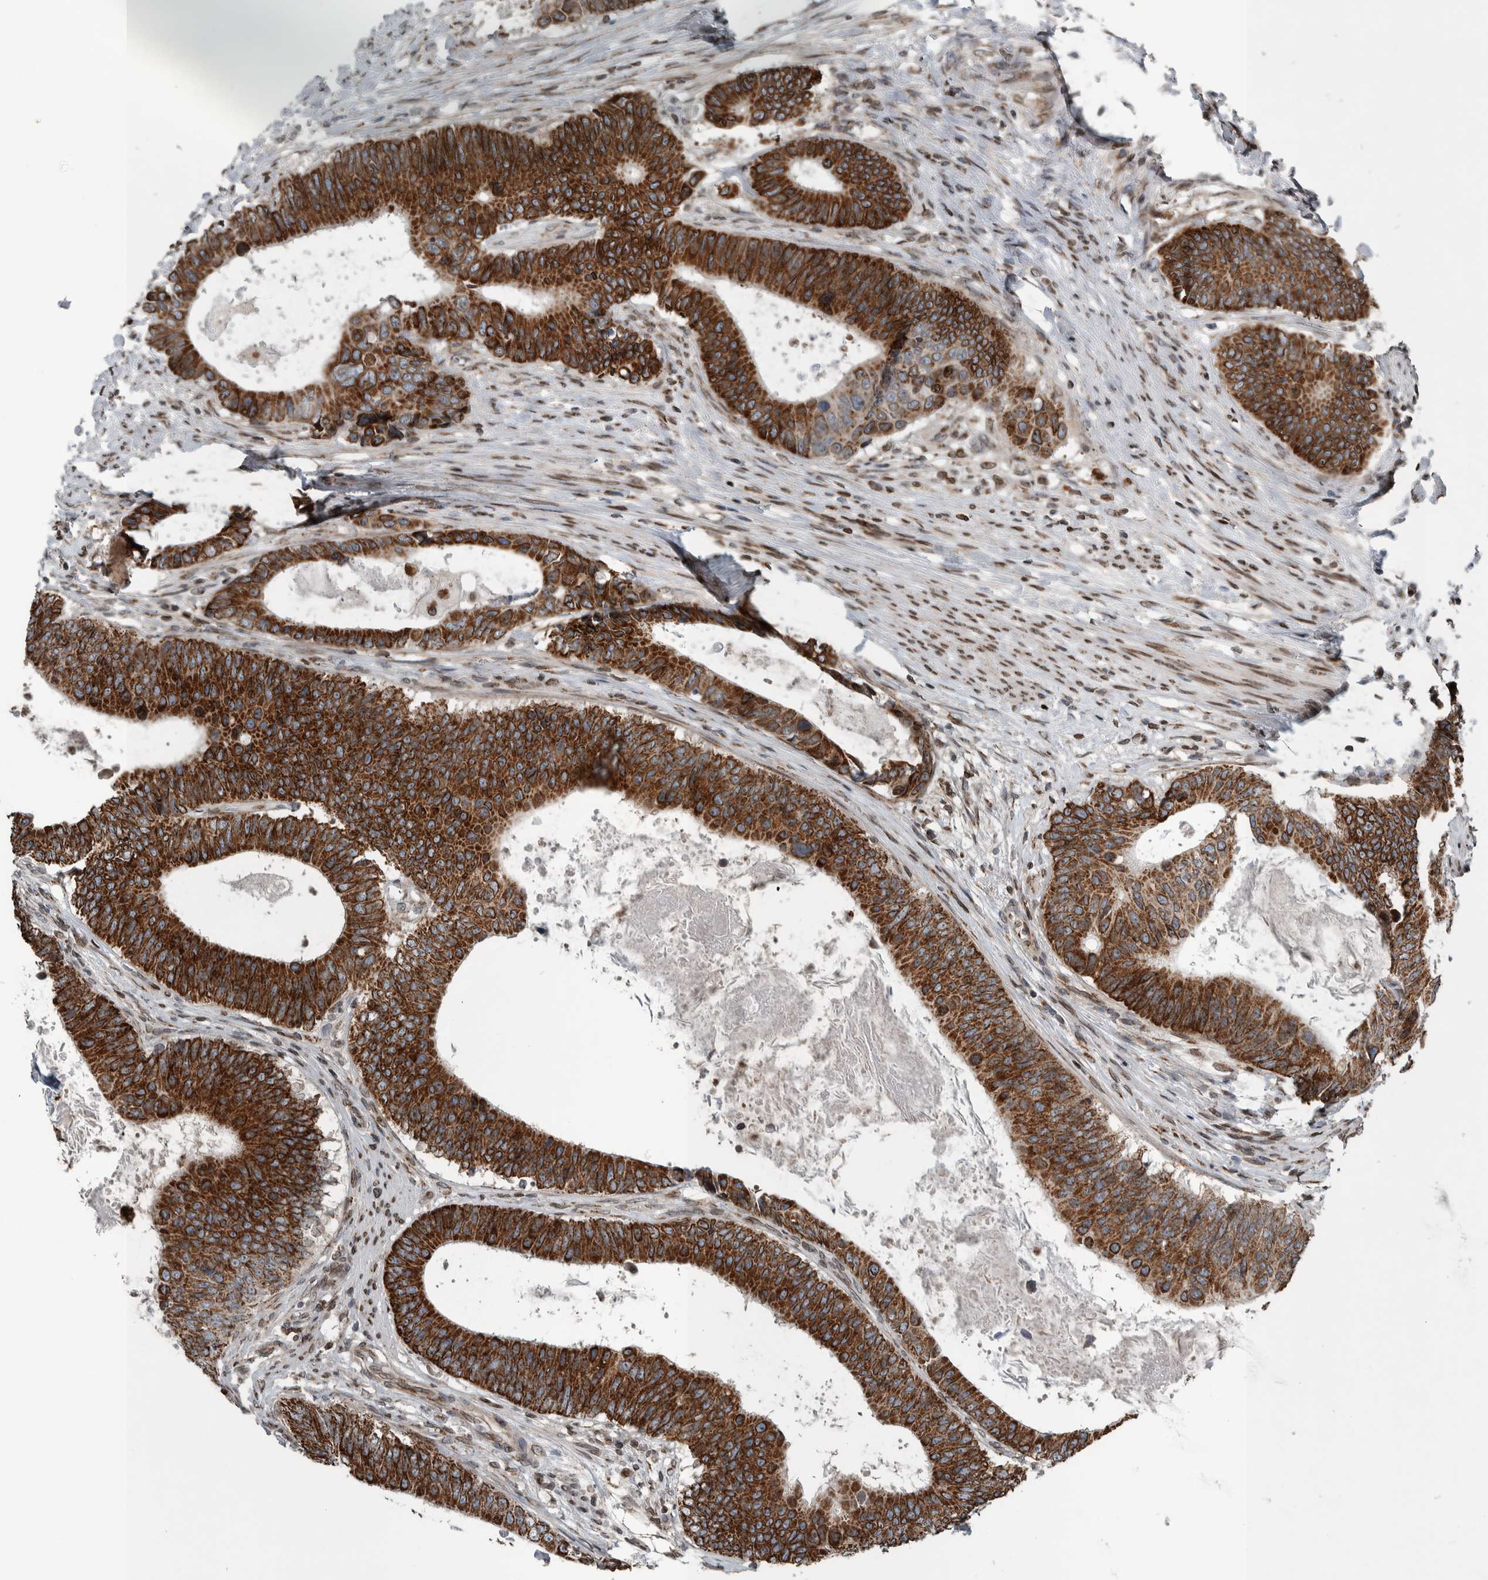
{"staining": {"intensity": "strong", "quantity": ">75%", "location": "cytoplasmic/membranous"}, "tissue": "colorectal cancer", "cell_type": "Tumor cells", "image_type": "cancer", "snomed": [{"axis": "morphology", "description": "Adenocarcinoma, NOS"}, {"axis": "topography", "description": "Colon"}], "caption": "A high-resolution micrograph shows IHC staining of colorectal adenocarcinoma, which demonstrates strong cytoplasmic/membranous expression in about >75% of tumor cells. (DAB IHC, brown staining for protein, blue staining for nuclei).", "gene": "FAM135B", "patient": {"sex": "male", "age": 56}}